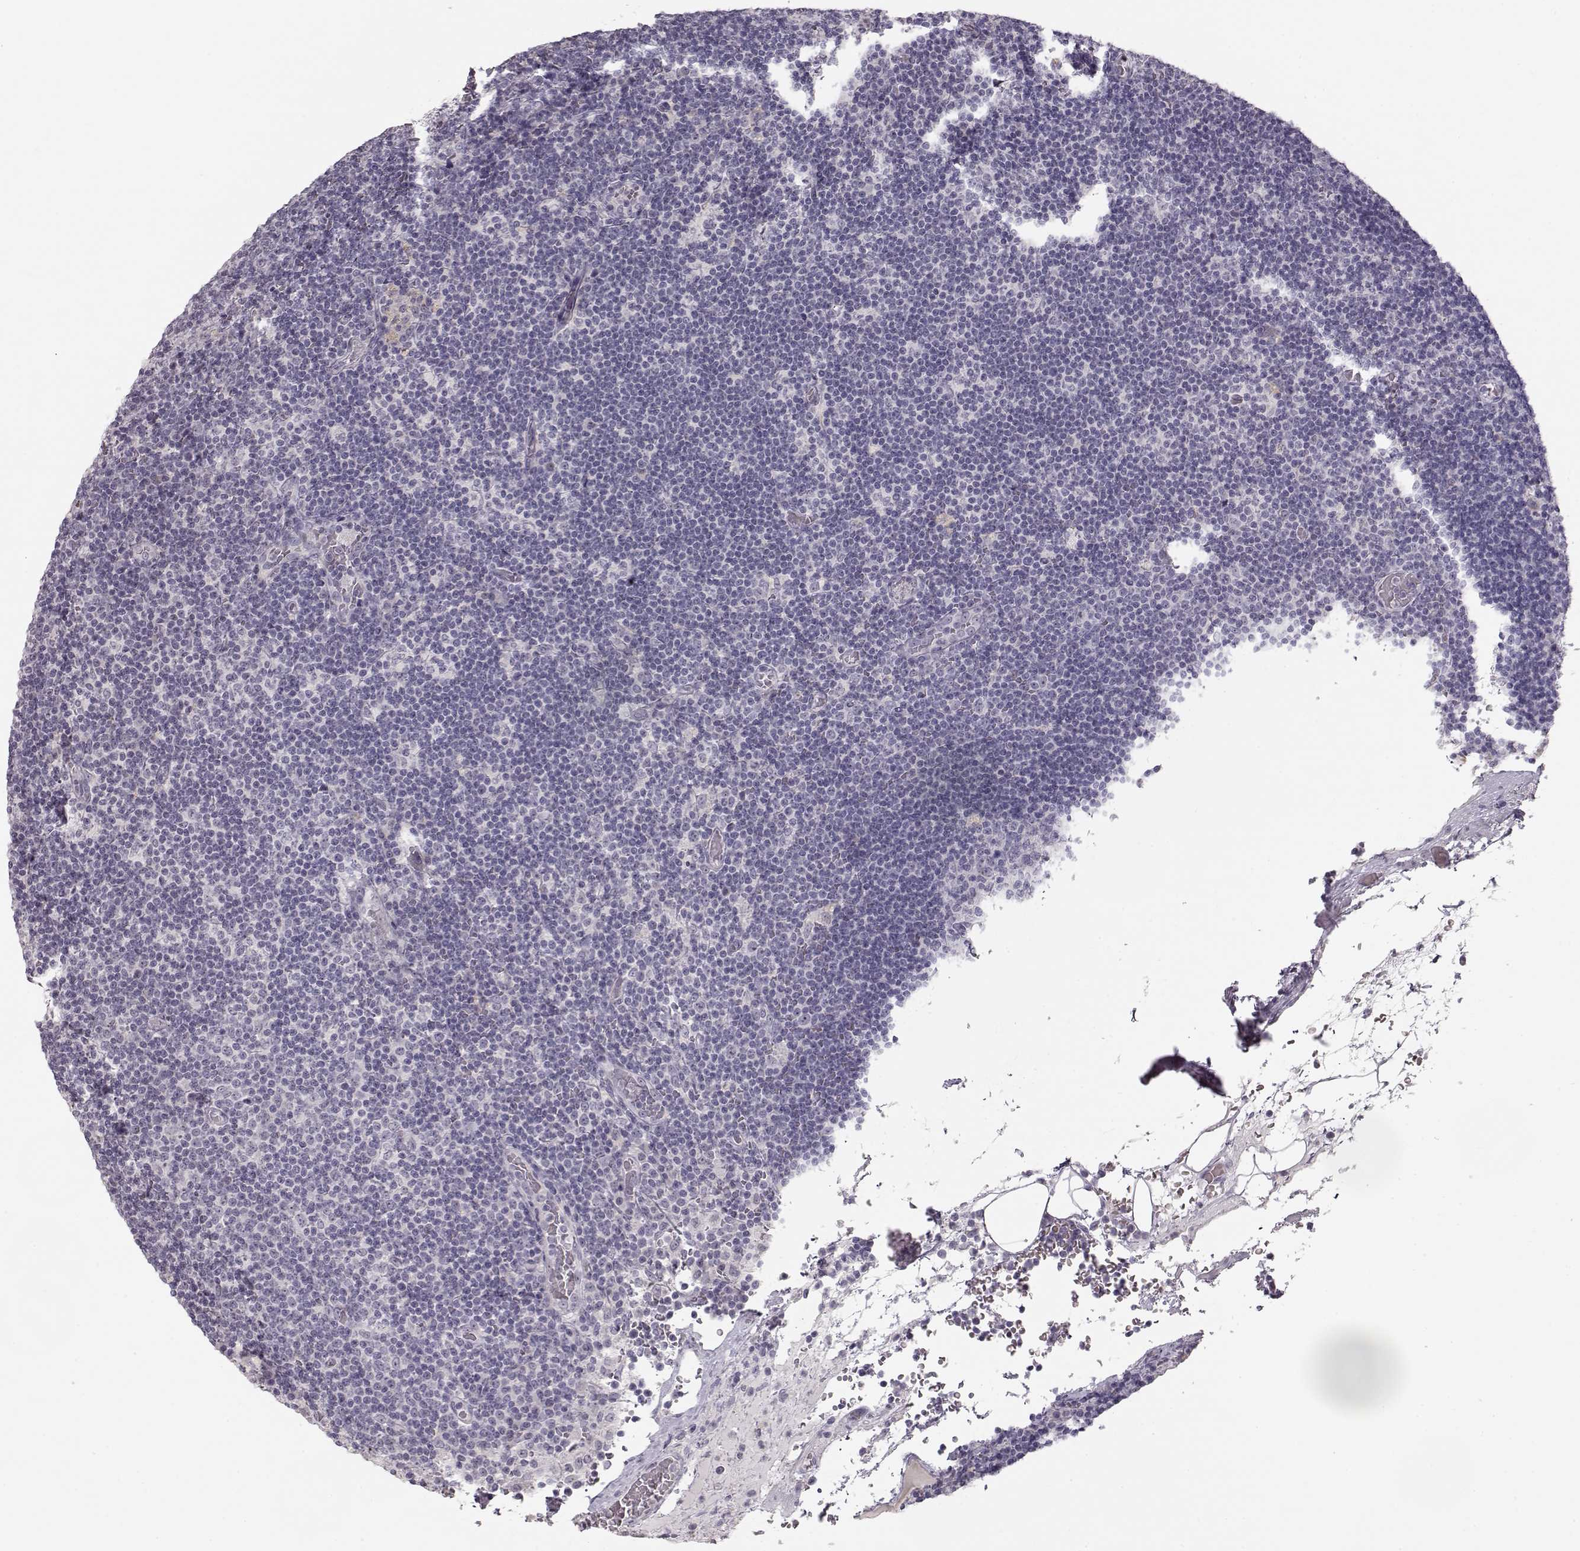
{"staining": {"intensity": "negative", "quantity": "none", "location": "none"}, "tissue": "lymph node", "cell_type": "Germinal center cells", "image_type": "normal", "snomed": [{"axis": "morphology", "description": "Normal tissue, NOS"}, {"axis": "topography", "description": "Lymph node"}], "caption": "Immunohistochemistry (IHC) image of normal lymph node: lymph node stained with DAB (3,3'-diaminobenzidine) displays no significant protein staining in germinal center cells. Nuclei are stained in blue.", "gene": "FAM205A", "patient": {"sex": "male", "age": 63}}